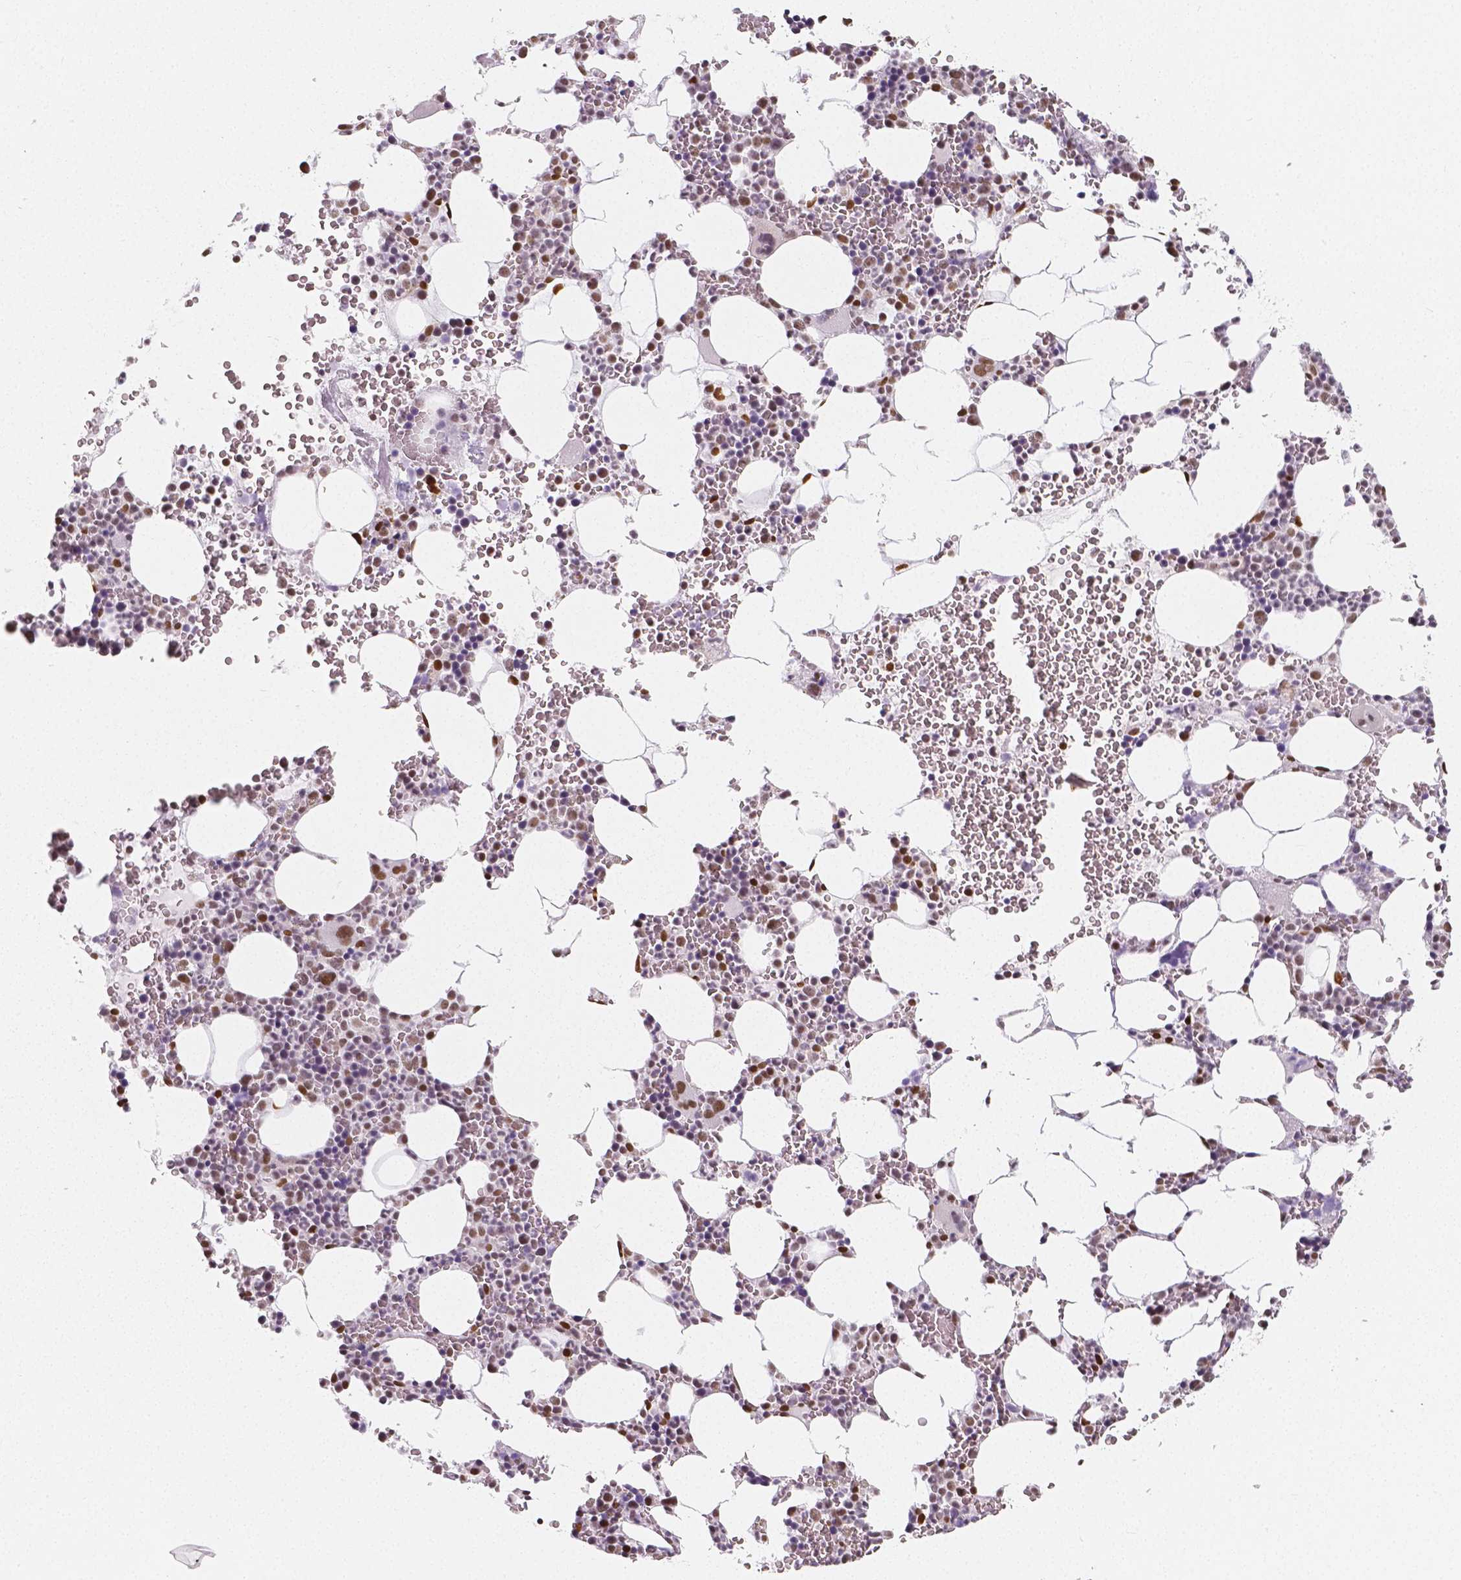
{"staining": {"intensity": "moderate", "quantity": "<25%", "location": "nuclear"}, "tissue": "bone marrow", "cell_type": "Hematopoietic cells", "image_type": "normal", "snomed": [{"axis": "morphology", "description": "Normal tissue, NOS"}, {"axis": "topography", "description": "Bone marrow"}], "caption": "Unremarkable bone marrow was stained to show a protein in brown. There is low levels of moderate nuclear staining in about <25% of hematopoietic cells. Nuclei are stained in blue.", "gene": "NUCKS1", "patient": {"sex": "male", "age": 82}}